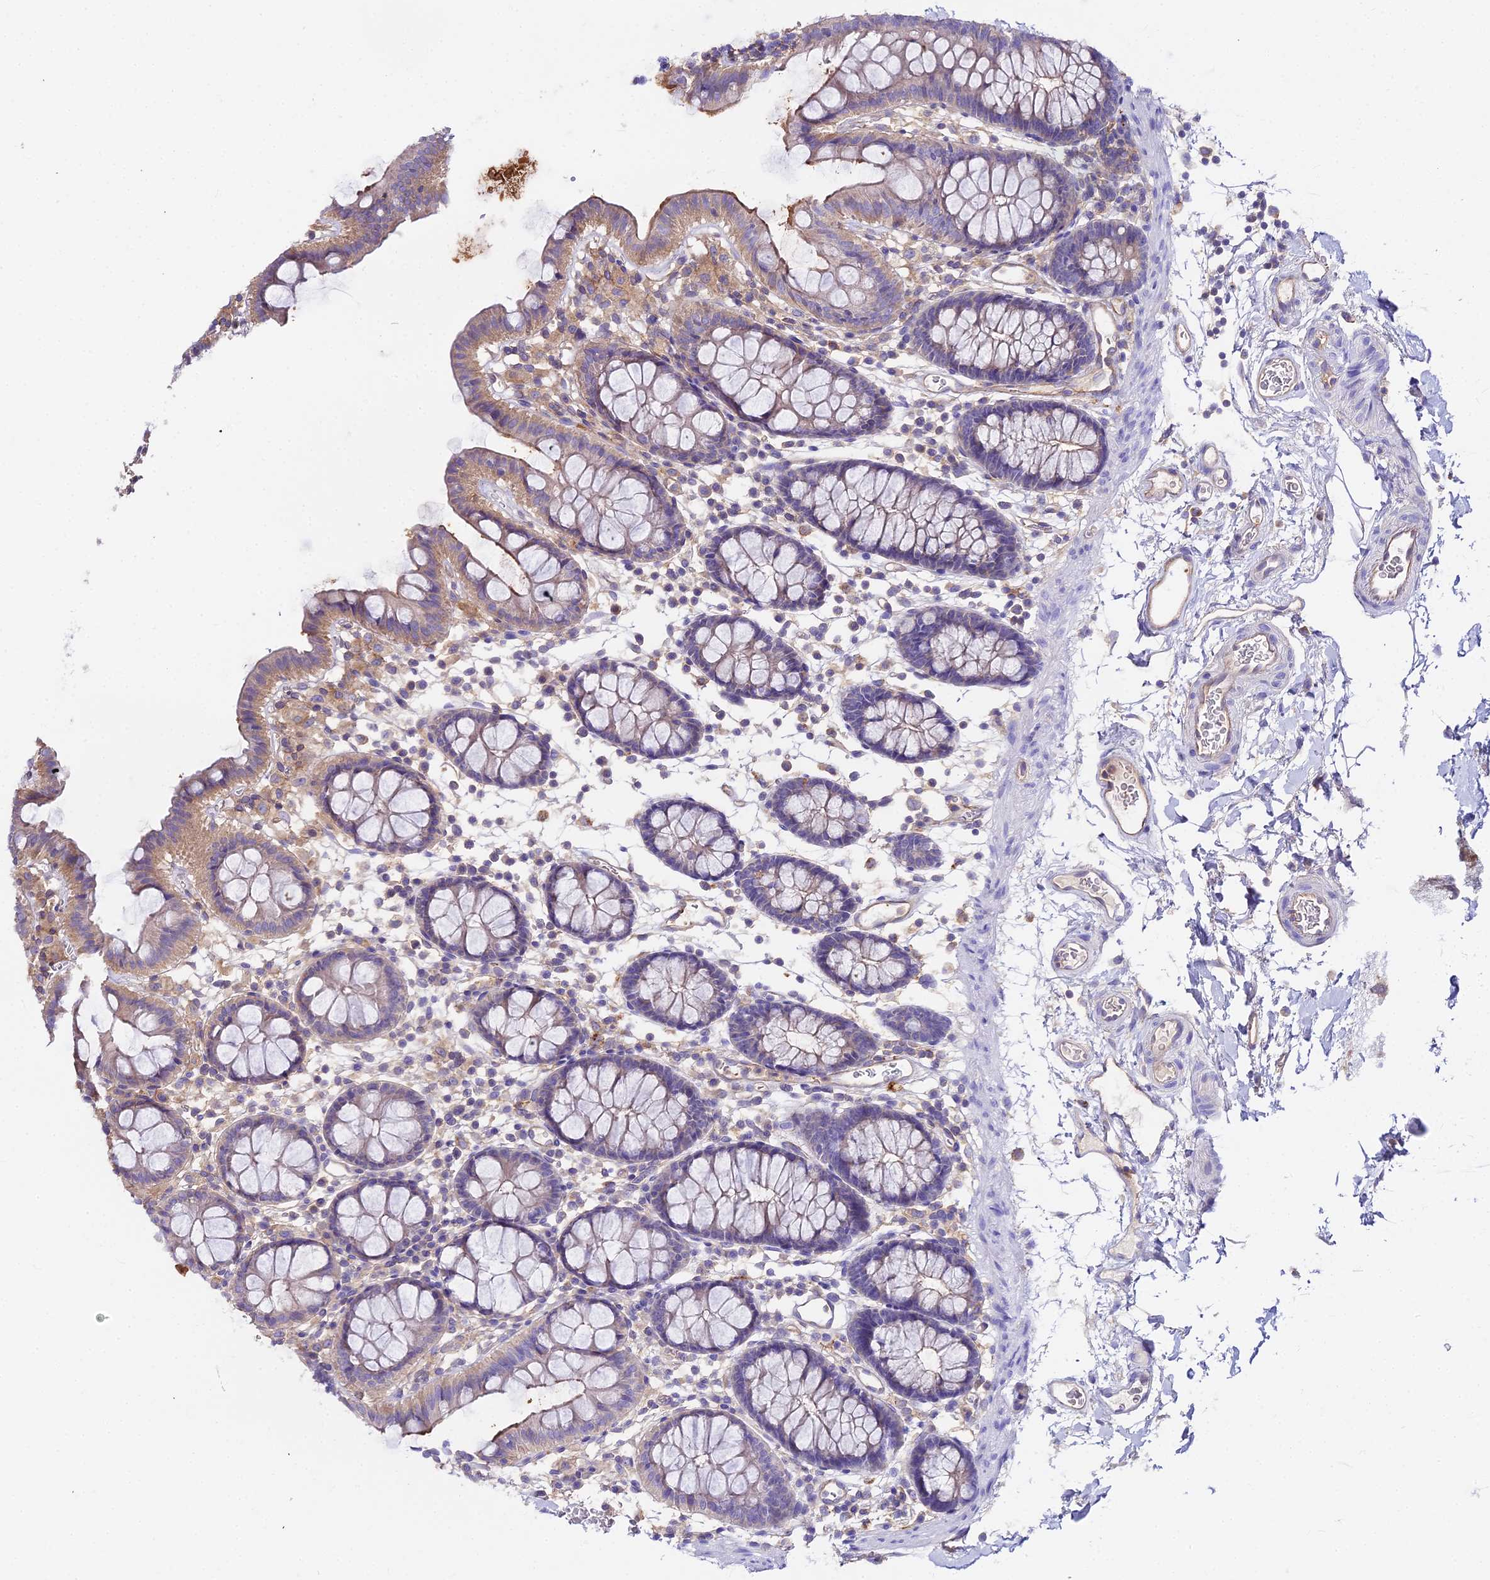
{"staining": {"intensity": "weak", "quantity": ">75%", "location": "cytoplasmic/membranous"}, "tissue": "colon", "cell_type": "Endothelial cells", "image_type": "normal", "snomed": [{"axis": "morphology", "description": "Normal tissue, NOS"}, {"axis": "topography", "description": "Colon"}], "caption": "High-power microscopy captured an immunohistochemistry (IHC) histopathology image of unremarkable colon, revealing weak cytoplasmic/membranous positivity in about >75% of endothelial cells. Nuclei are stained in blue.", "gene": "GLYAT", "patient": {"sex": "male", "age": 75}}